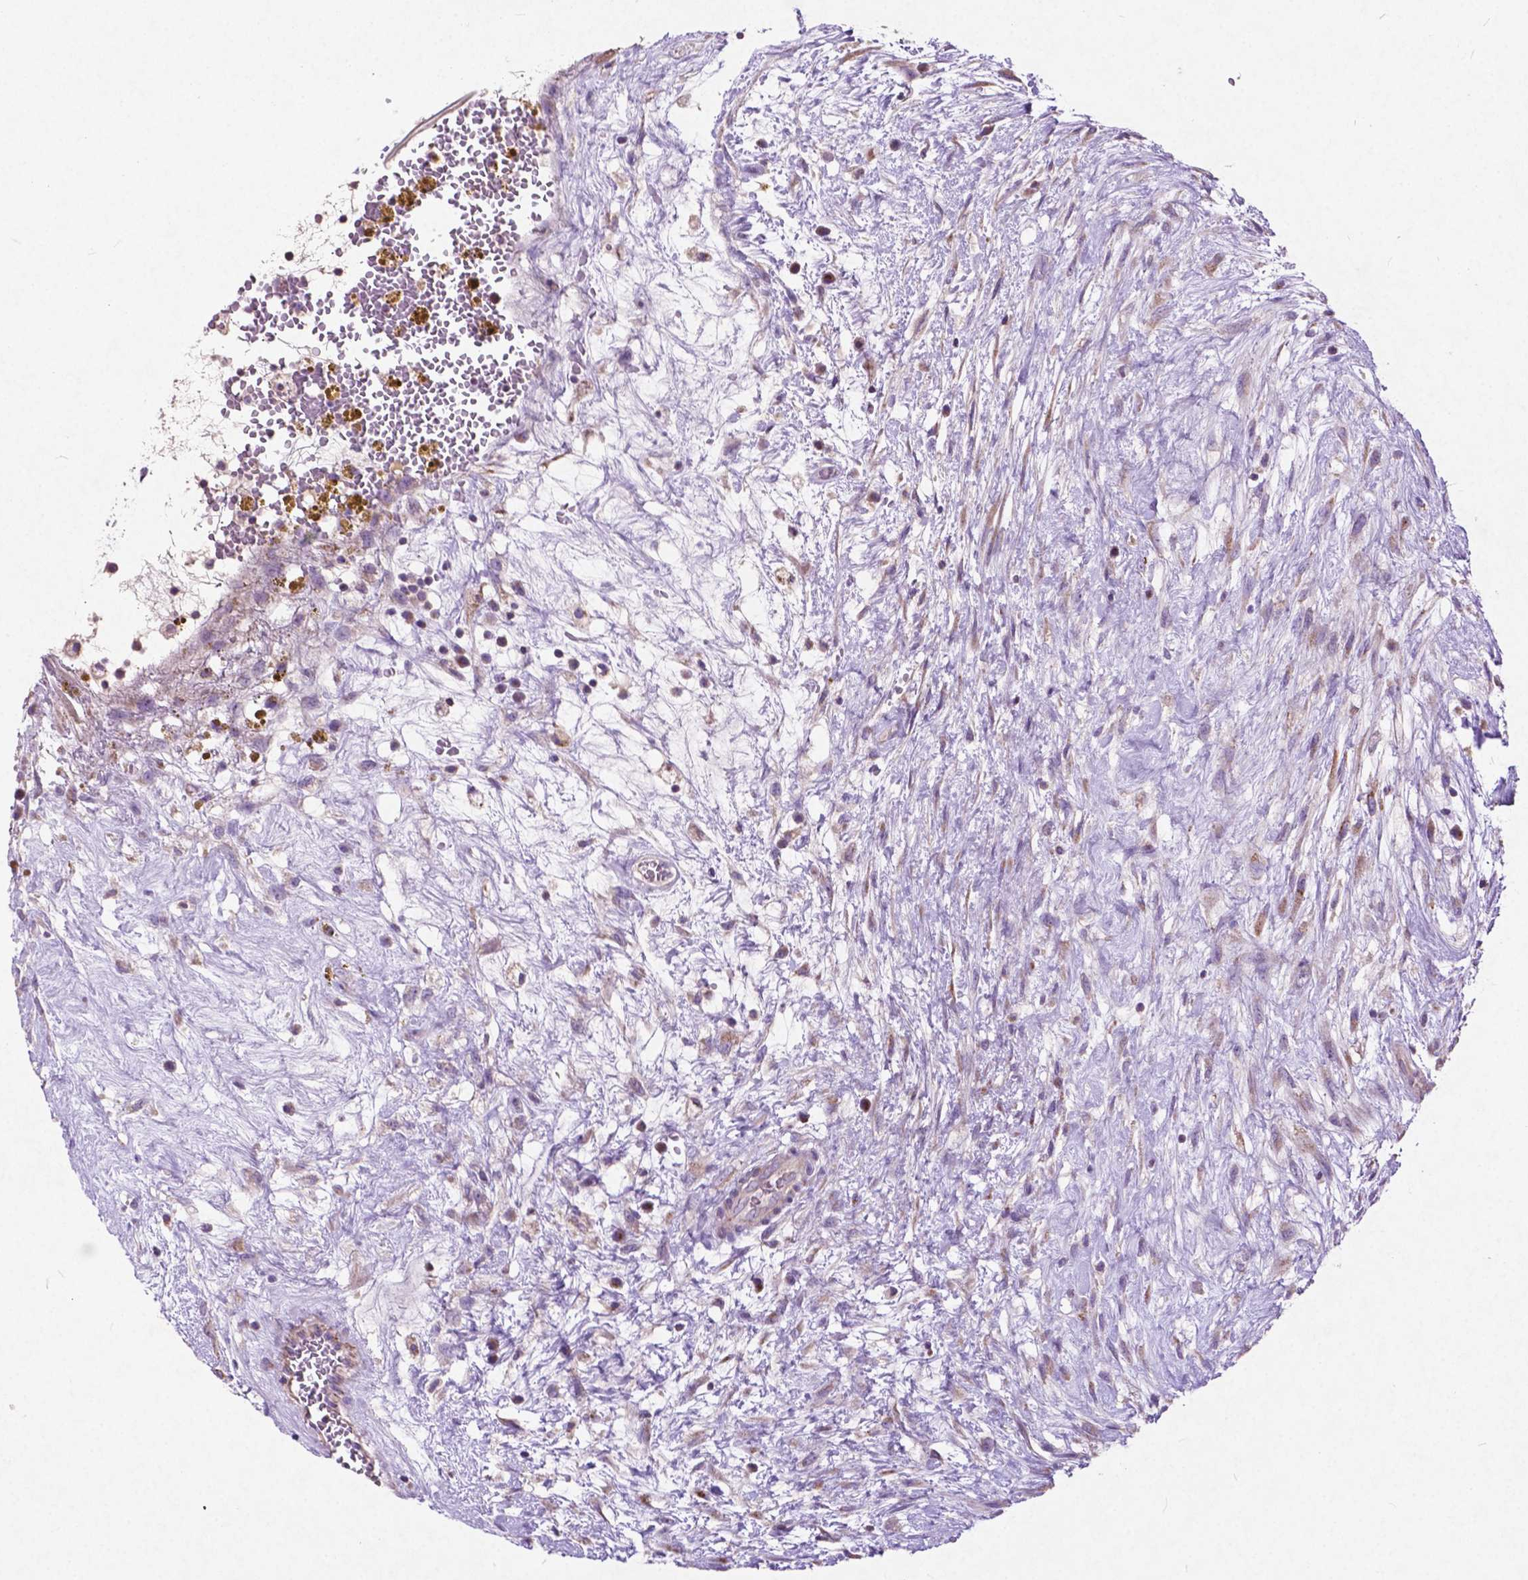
{"staining": {"intensity": "weak", "quantity": "<25%", "location": "cytoplasmic/membranous"}, "tissue": "testis cancer", "cell_type": "Tumor cells", "image_type": "cancer", "snomed": [{"axis": "morphology", "description": "Normal tissue, NOS"}, {"axis": "morphology", "description": "Carcinoma, Embryonal, NOS"}, {"axis": "topography", "description": "Testis"}], "caption": "Testis cancer (embryonal carcinoma) was stained to show a protein in brown. There is no significant staining in tumor cells.", "gene": "ATG4D", "patient": {"sex": "male", "age": 32}}